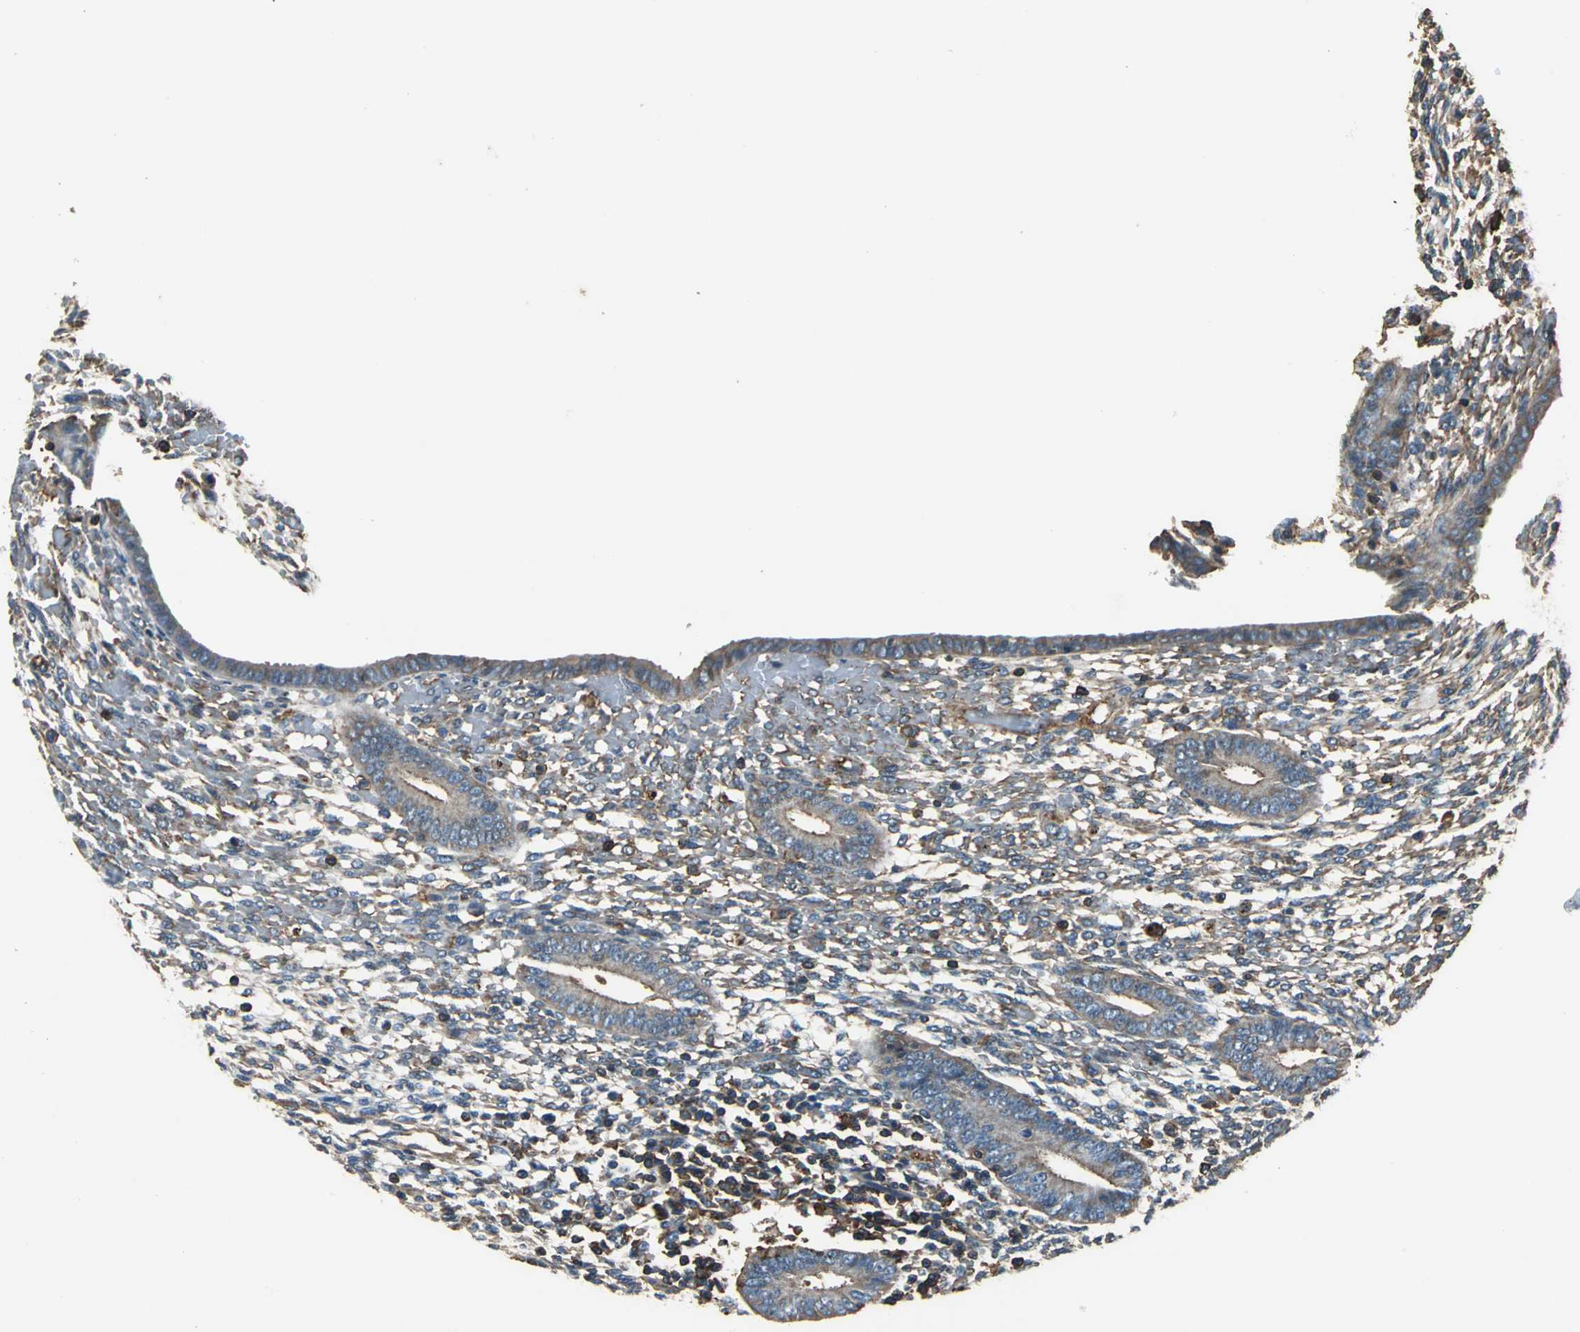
{"staining": {"intensity": "moderate", "quantity": "25%-75%", "location": "cytoplasmic/membranous"}, "tissue": "endometrium", "cell_type": "Cells in endometrial stroma", "image_type": "normal", "snomed": [{"axis": "morphology", "description": "Normal tissue, NOS"}, {"axis": "topography", "description": "Endometrium"}], "caption": "IHC of unremarkable endometrium displays medium levels of moderate cytoplasmic/membranous staining in approximately 25%-75% of cells in endometrial stroma. Immunohistochemistry stains the protein of interest in brown and the nuclei are stained blue.", "gene": "PARVA", "patient": {"sex": "female", "age": 42}}